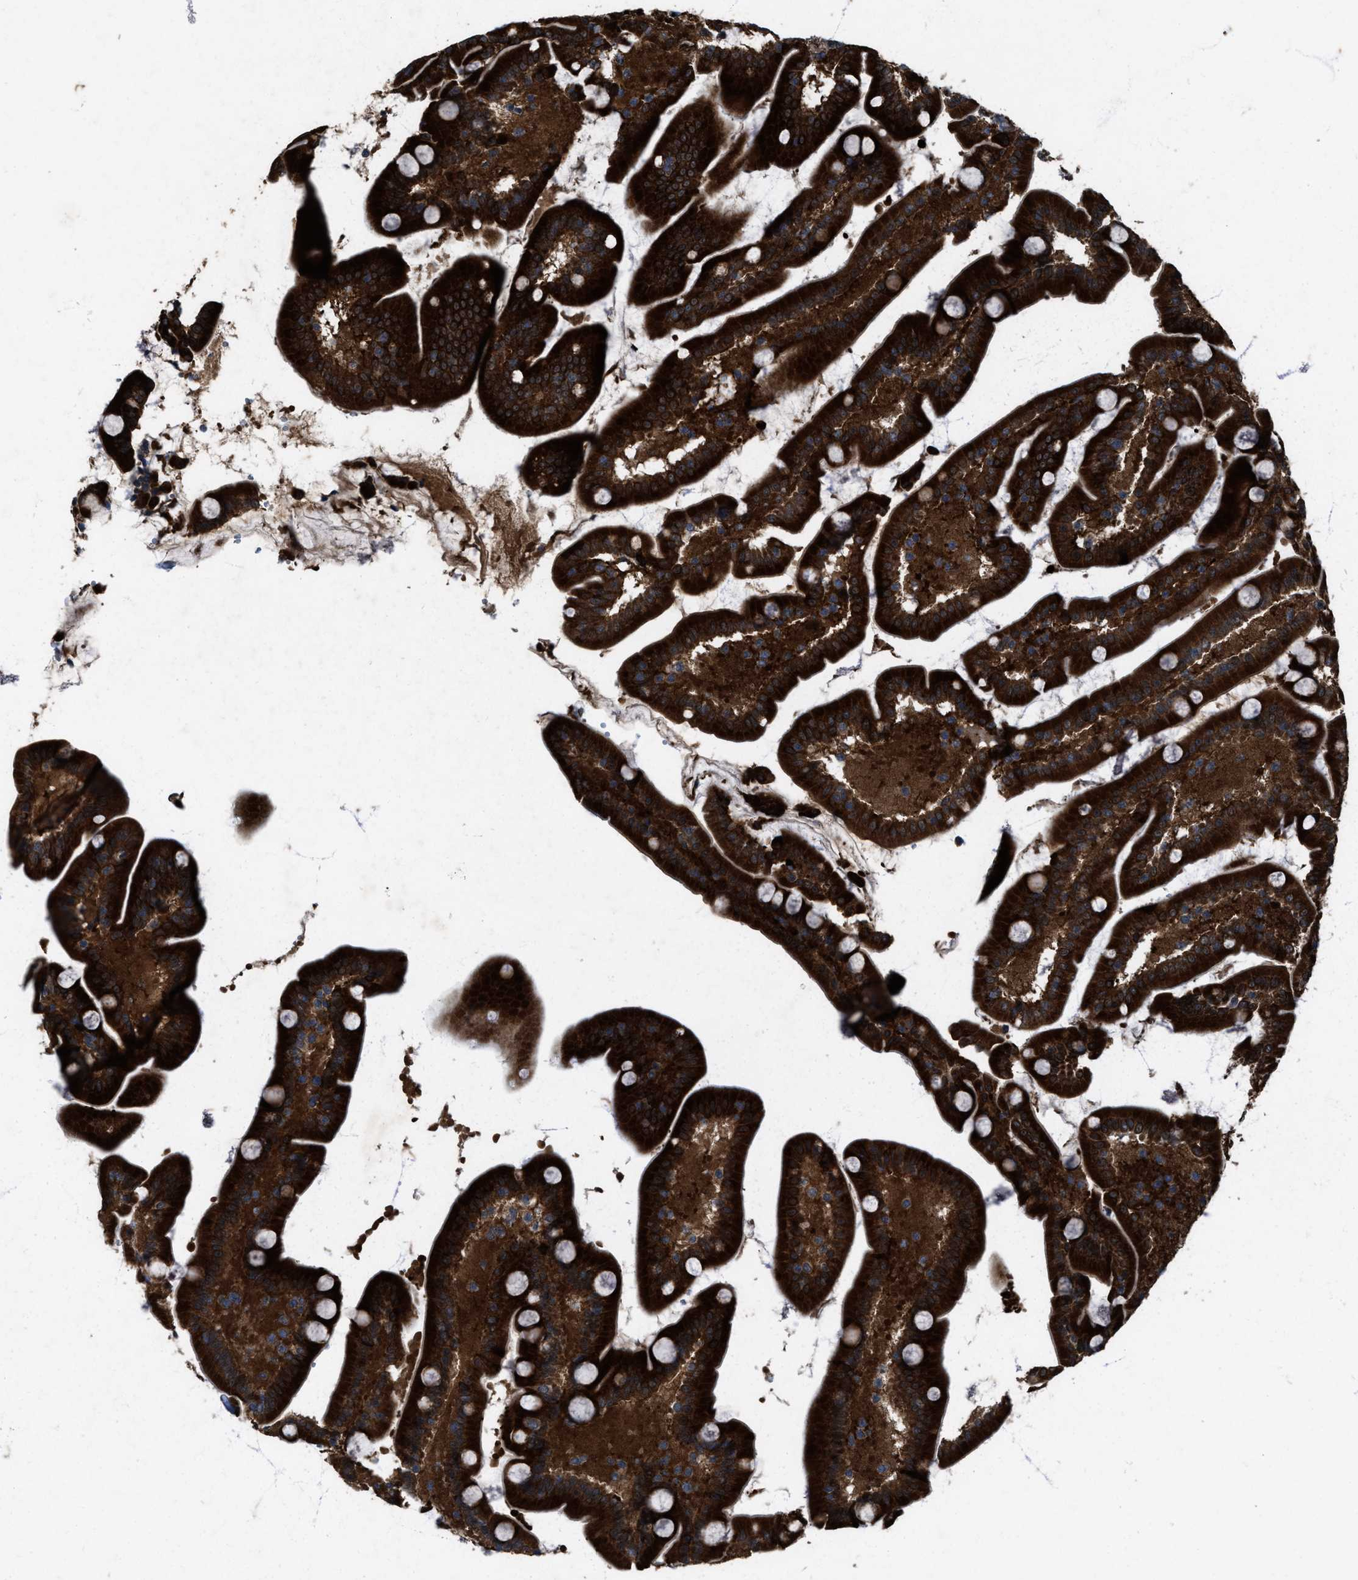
{"staining": {"intensity": "strong", "quantity": ">75%", "location": "cytoplasmic/membranous"}, "tissue": "duodenum", "cell_type": "Glandular cells", "image_type": "normal", "snomed": [{"axis": "morphology", "description": "Normal tissue, NOS"}, {"axis": "topography", "description": "Duodenum"}], "caption": "Immunohistochemical staining of unremarkable duodenum displays high levels of strong cytoplasmic/membranous staining in about >75% of glandular cells.", "gene": "LRRC72", "patient": {"sex": "male", "age": 54}}